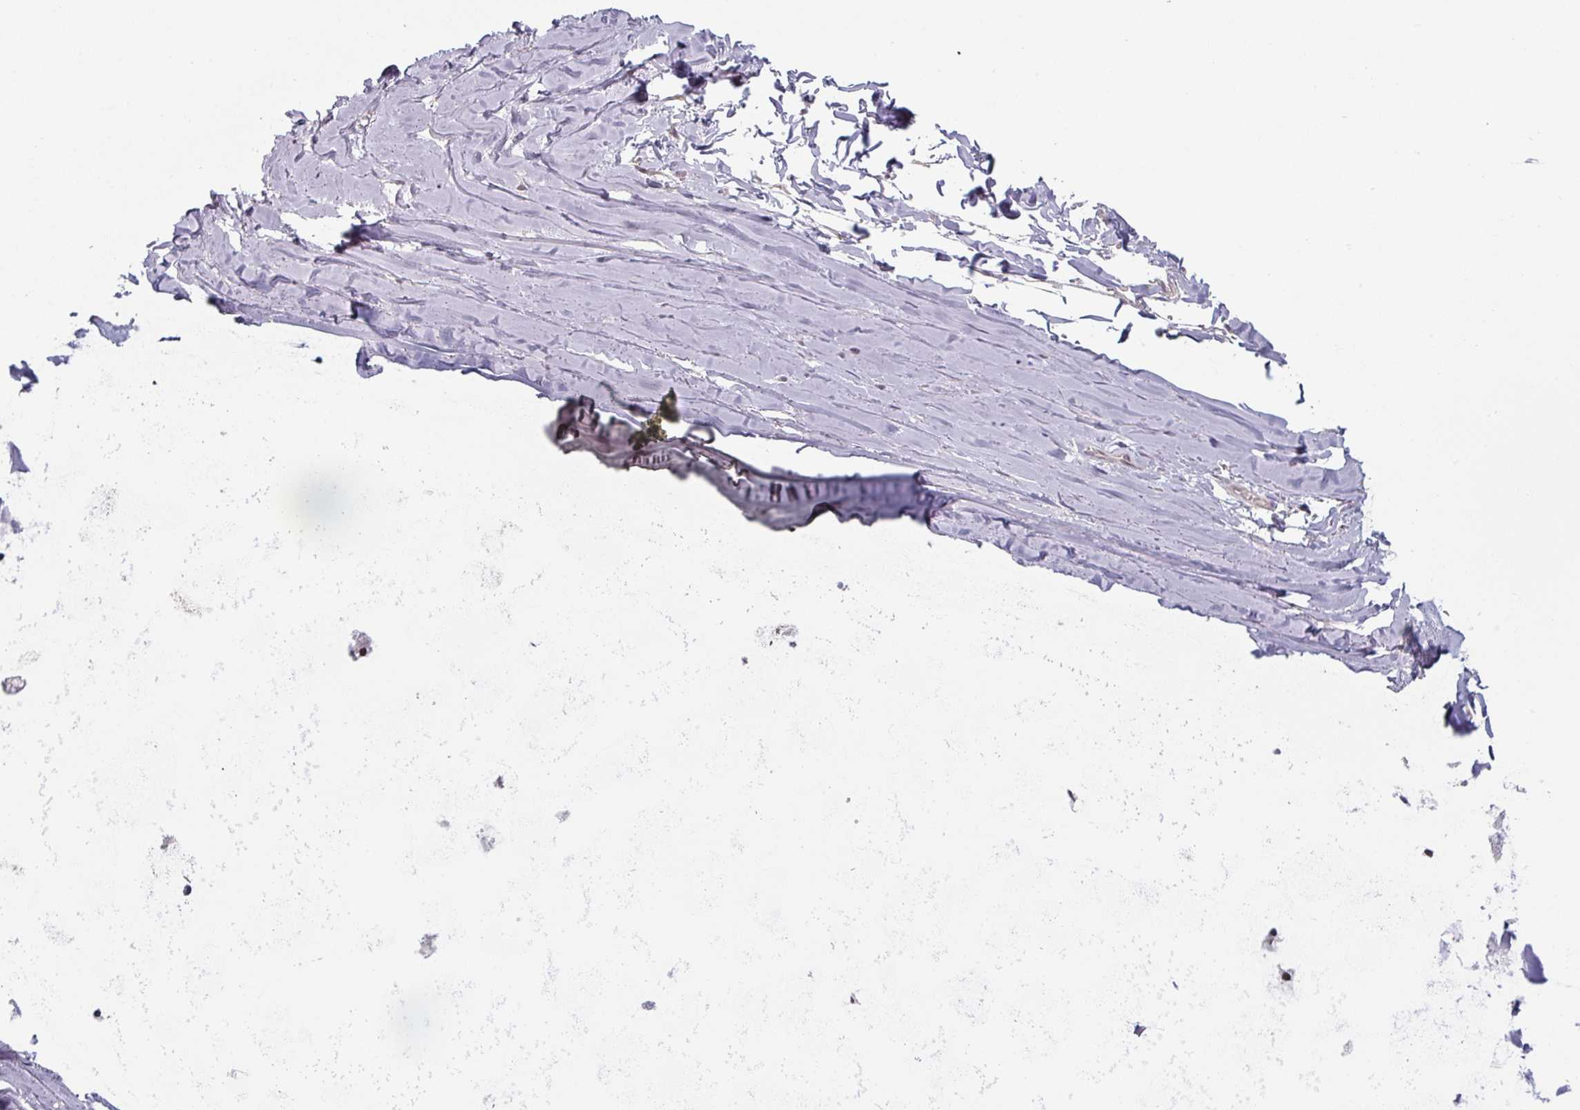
{"staining": {"intensity": "weak", "quantity": "<25%", "location": "cytoplasmic/membranous"}, "tissue": "soft tissue", "cell_type": "Chondrocytes", "image_type": "normal", "snomed": [{"axis": "morphology", "description": "Normal tissue, NOS"}, {"axis": "topography", "description": "Cartilage tissue"}, {"axis": "topography", "description": "Nasopharynx"}, {"axis": "topography", "description": "Thyroid gland"}], "caption": "High magnification brightfield microscopy of unremarkable soft tissue stained with DAB (brown) and counterstained with hematoxylin (blue): chondrocytes show no significant expression. (DAB immunohistochemistry (IHC) with hematoxylin counter stain).", "gene": "ZBTB6", "patient": {"sex": "male", "age": 63}}